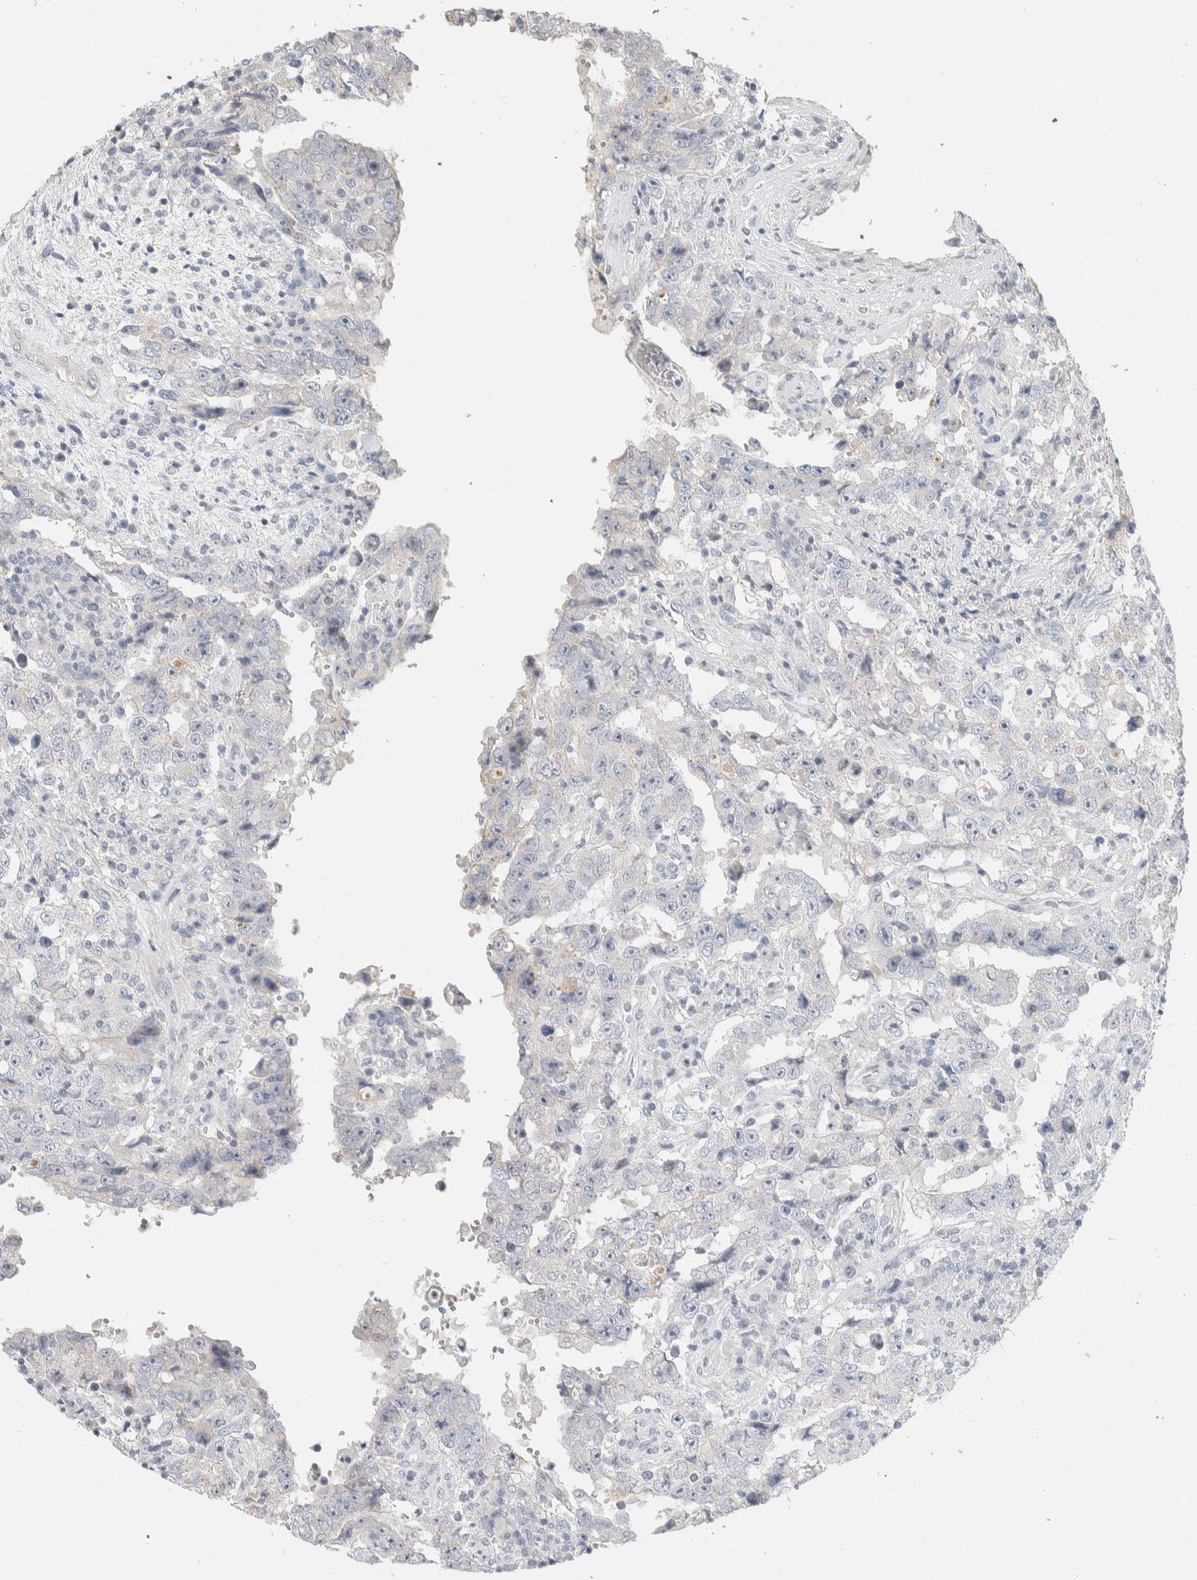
{"staining": {"intensity": "negative", "quantity": "none", "location": "none"}, "tissue": "testis cancer", "cell_type": "Tumor cells", "image_type": "cancer", "snomed": [{"axis": "morphology", "description": "Carcinoma, Embryonal, NOS"}, {"axis": "topography", "description": "Testis"}], "caption": "DAB (3,3'-diaminobenzidine) immunohistochemical staining of human embryonal carcinoma (testis) exhibits no significant staining in tumor cells.", "gene": "DCXR", "patient": {"sex": "male", "age": 26}}